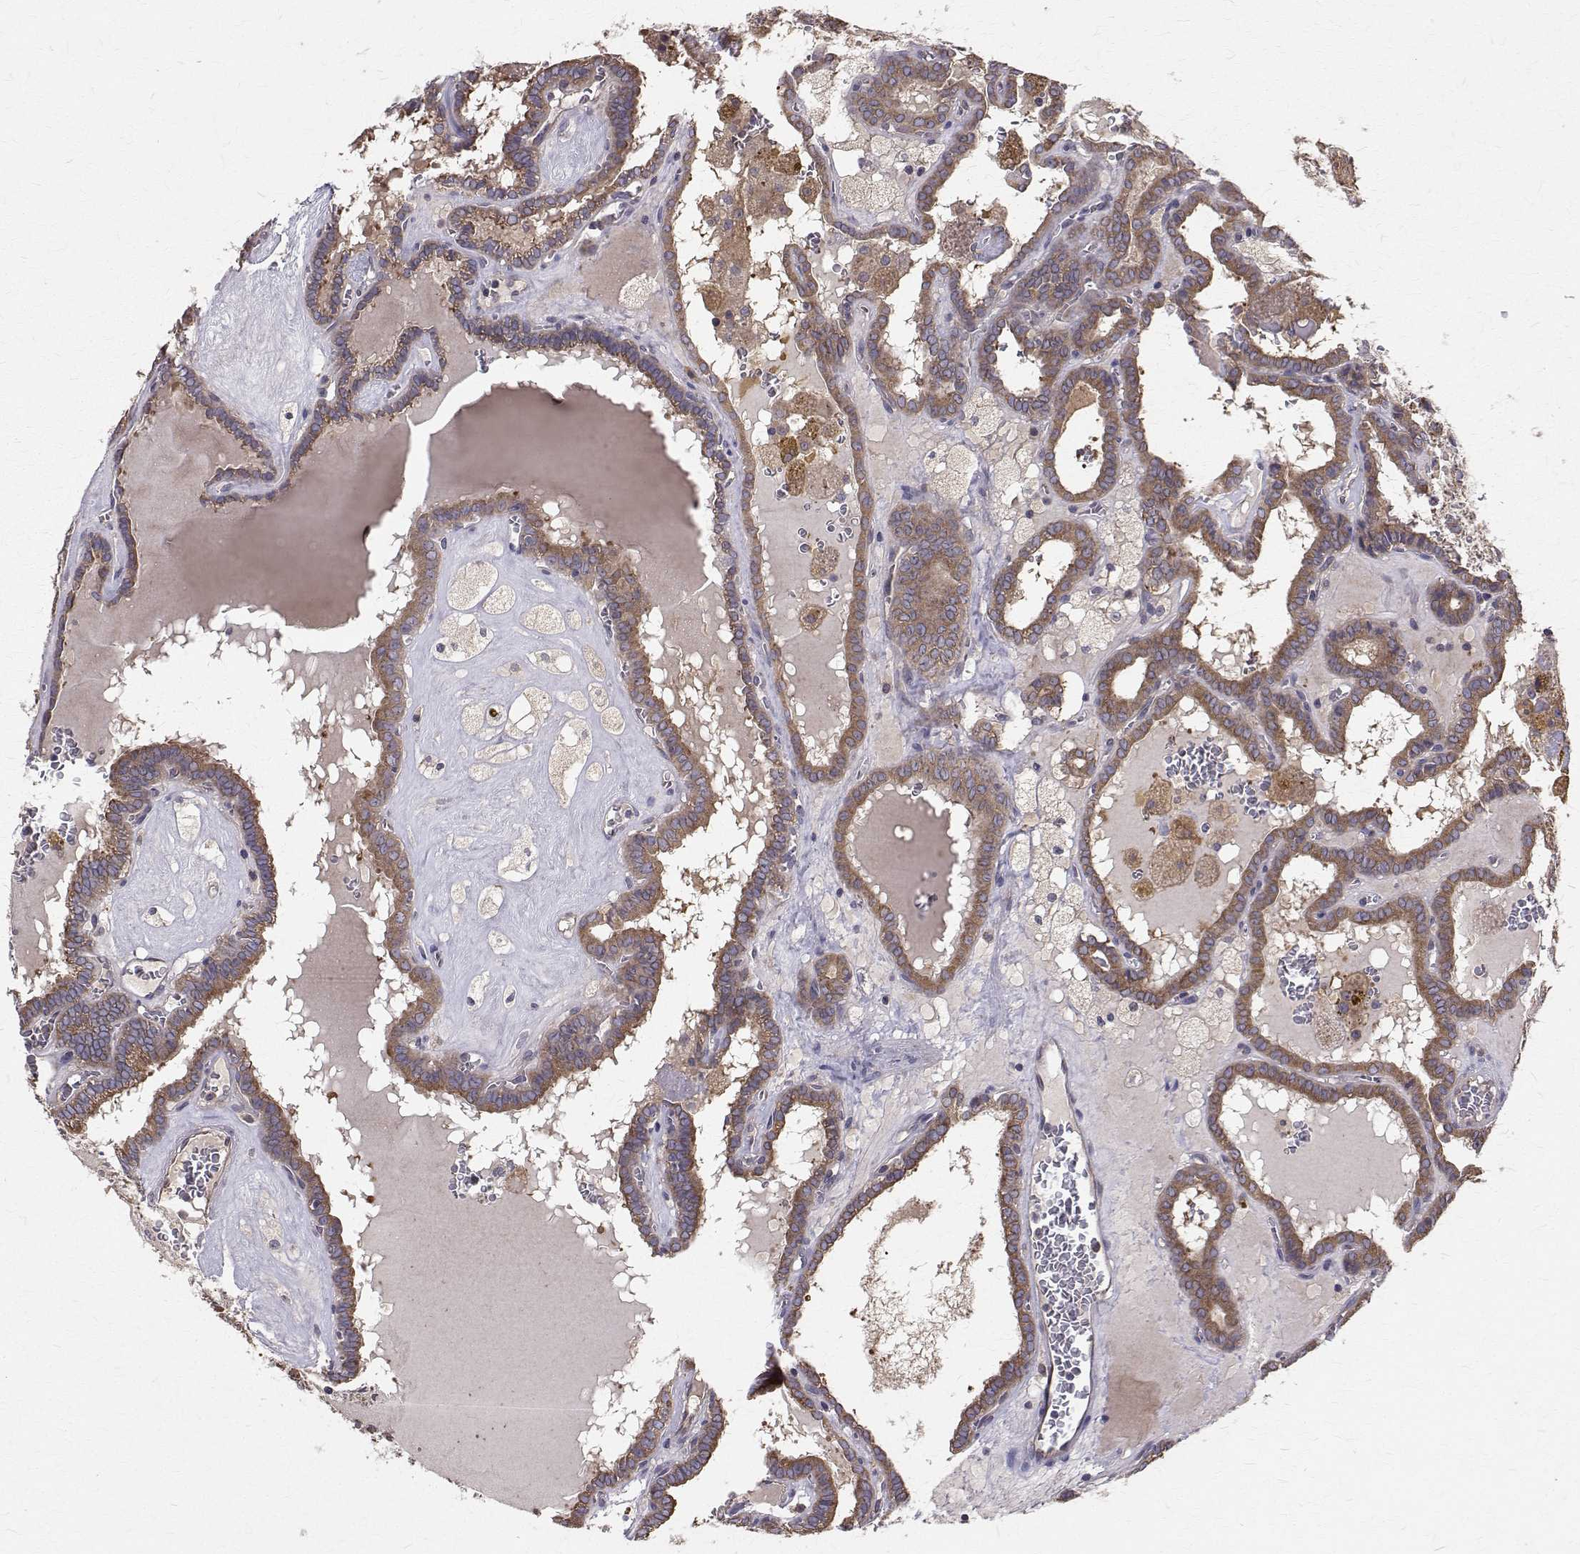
{"staining": {"intensity": "moderate", "quantity": ">75%", "location": "cytoplasmic/membranous"}, "tissue": "thyroid cancer", "cell_type": "Tumor cells", "image_type": "cancer", "snomed": [{"axis": "morphology", "description": "Papillary adenocarcinoma, NOS"}, {"axis": "topography", "description": "Thyroid gland"}], "caption": "A brown stain highlights moderate cytoplasmic/membranous expression of a protein in human thyroid cancer (papillary adenocarcinoma) tumor cells.", "gene": "FARSB", "patient": {"sex": "female", "age": 39}}